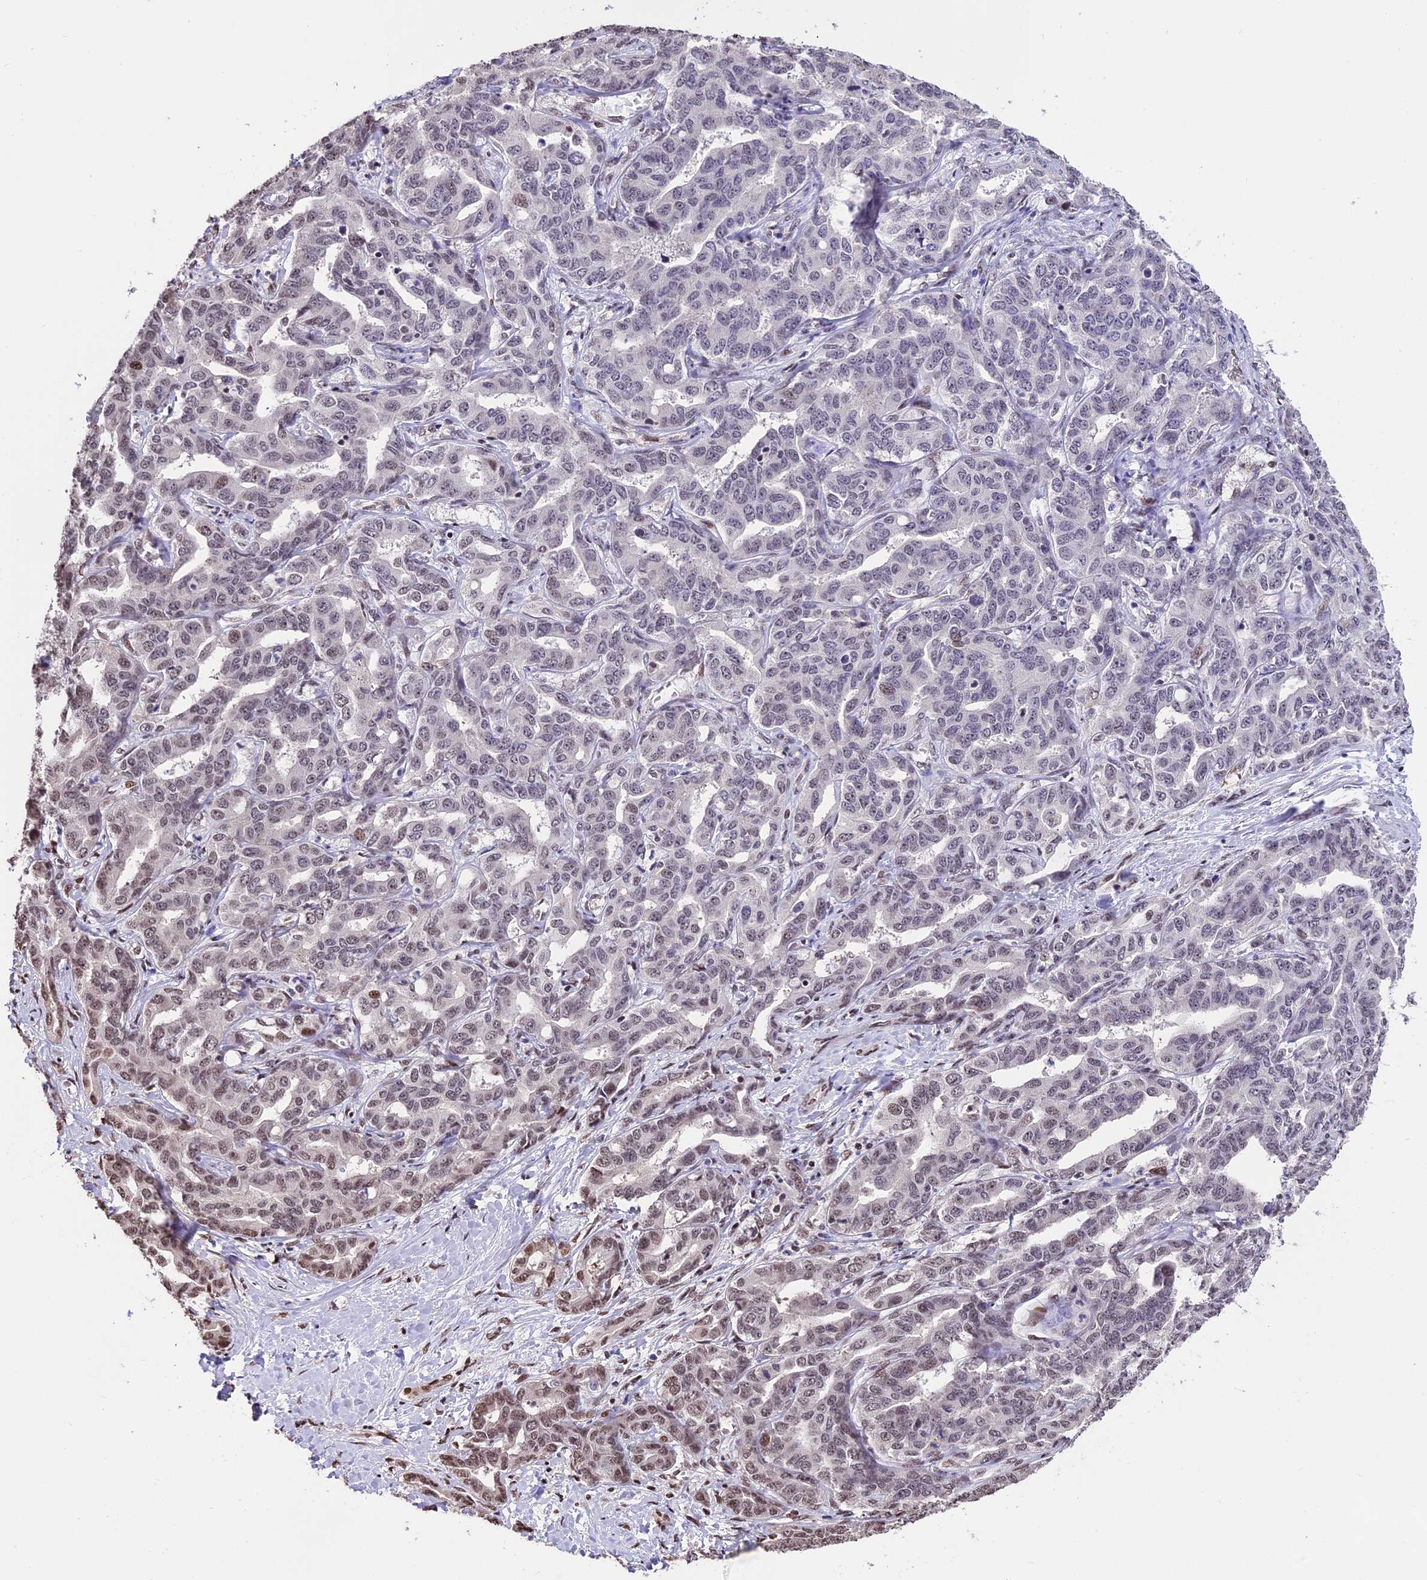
{"staining": {"intensity": "moderate", "quantity": "<25%", "location": "nuclear"}, "tissue": "liver cancer", "cell_type": "Tumor cells", "image_type": "cancer", "snomed": [{"axis": "morphology", "description": "Cholangiocarcinoma"}, {"axis": "topography", "description": "Liver"}], "caption": "Liver cancer stained with a protein marker shows moderate staining in tumor cells.", "gene": "POLR3E", "patient": {"sex": "male", "age": 59}}